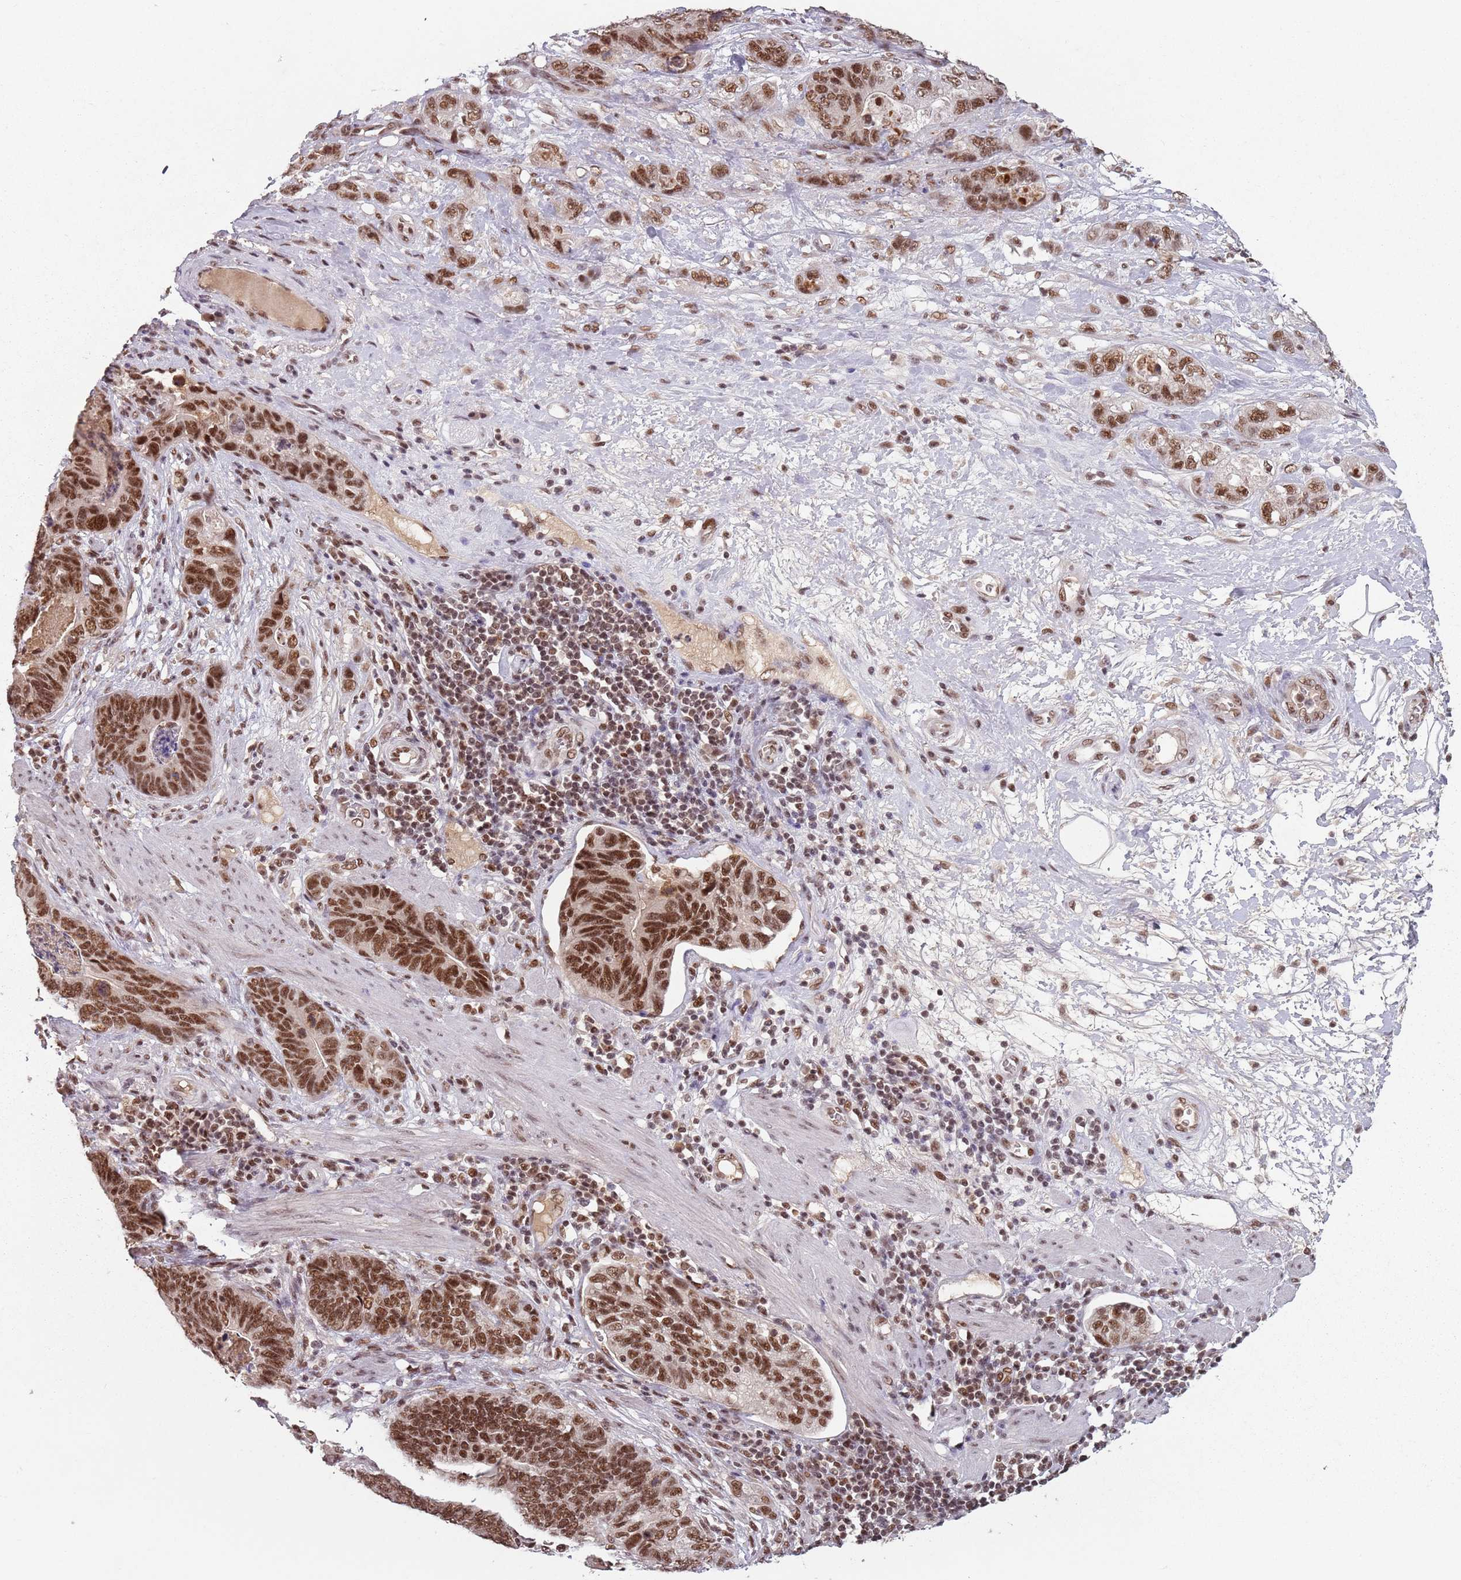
{"staining": {"intensity": "moderate", "quantity": ">75%", "location": "nuclear"}, "tissue": "stomach cancer", "cell_type": "Tumor cells", "image_type": "cancer", "snomed": [{"axis": "morphology", "description": "Normal tissue, NOS"}, {"axis": "morphology", "description": "Adenocarcinoma, NOS"}, {"axis": "topography", "description": "Stomach"}], "caption": "Human stomach cancer (adenocarcinoma) stained with a protein marker displays moderate staining in tumor cells.", "gene": "NCBP1", "patient": {"sex": "female", "age": 89}}